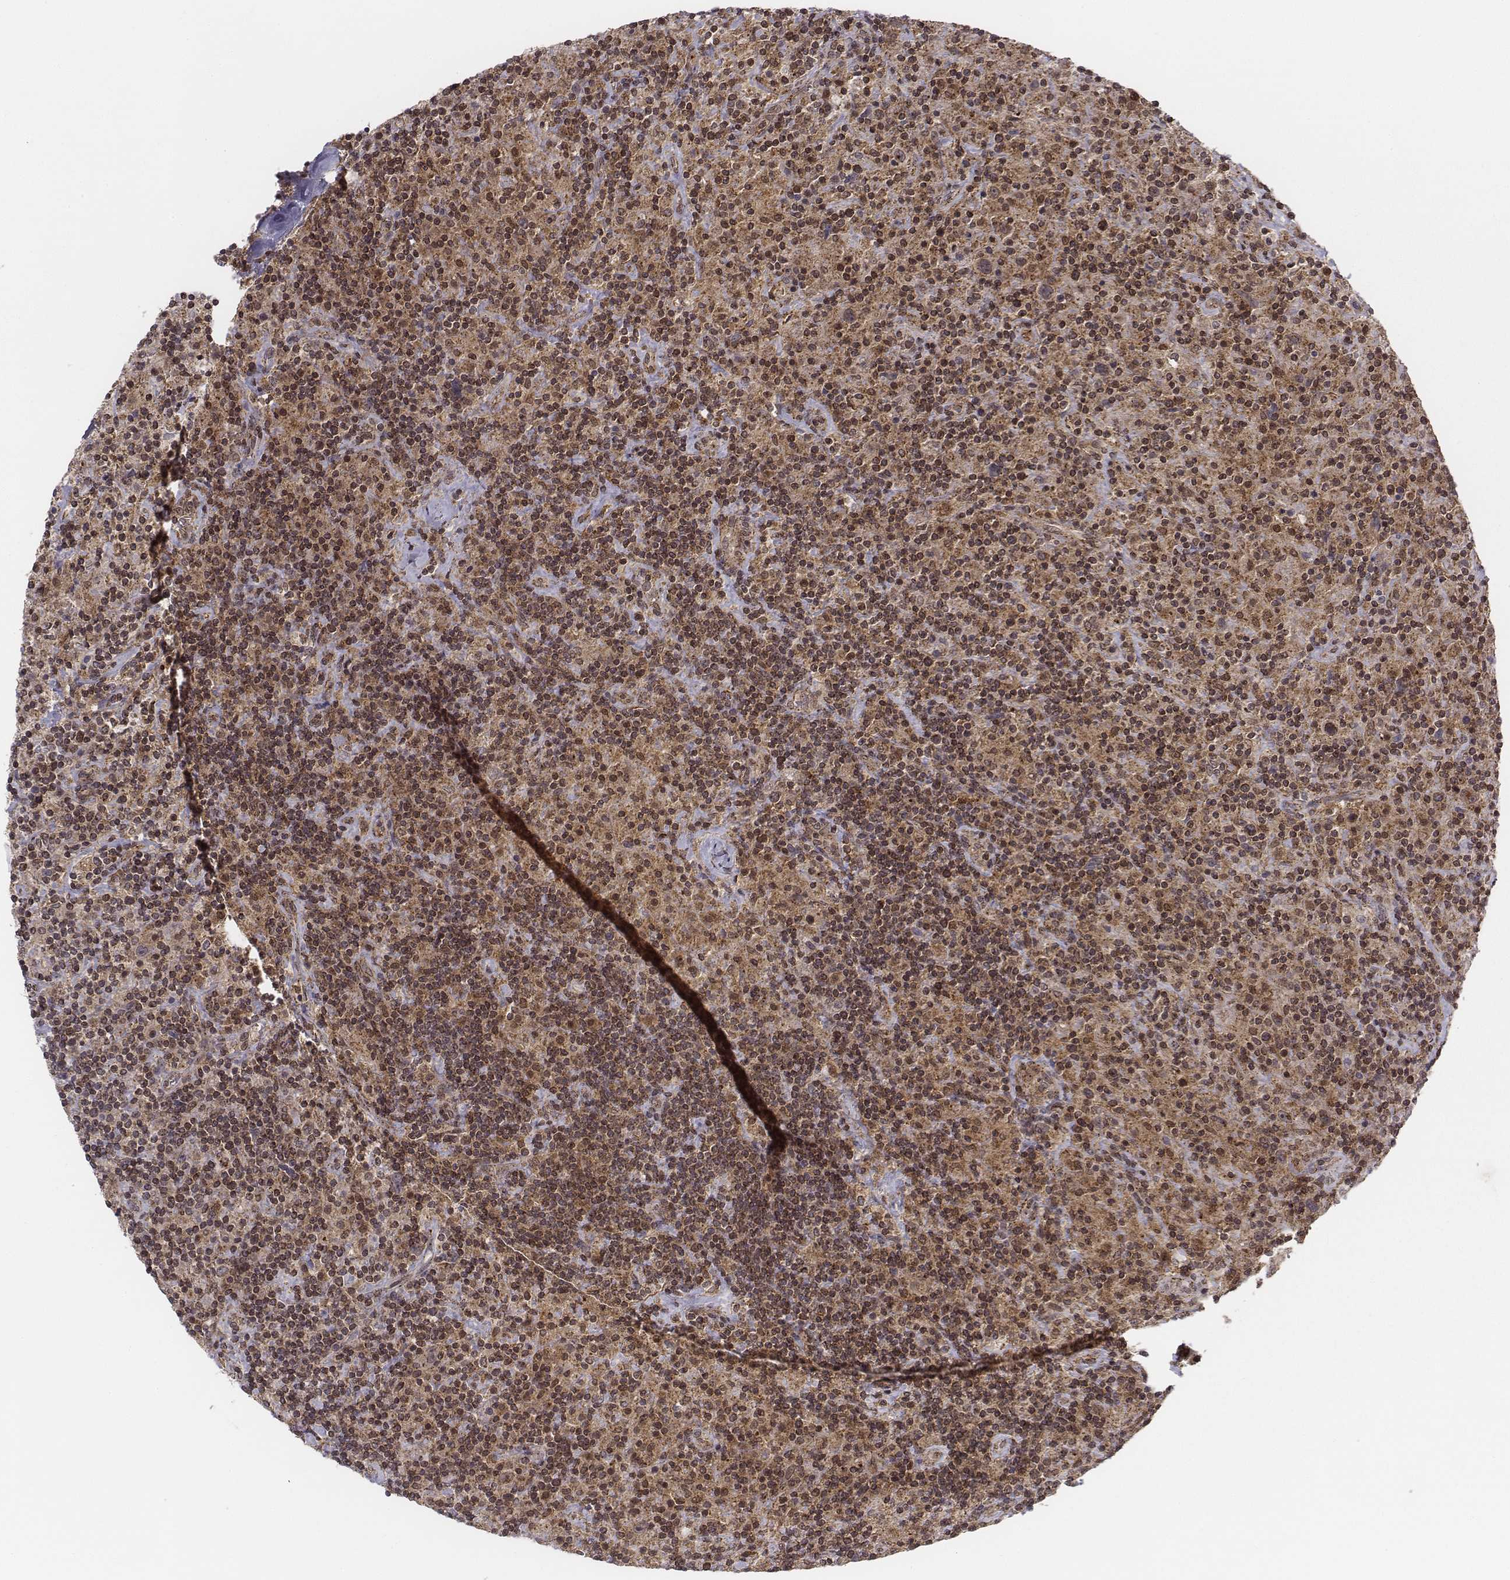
{"staining": {"intensity": "moderate", "quantity": ">75%", "location": "cytoplasmic/membranous"}, "tissue": "lymphoma", "cell_type": "Tumor cells", "image_type": "cancer", "snomed": [{"axis": "morphology", "description": "Hodgkin's disease, NOS"}, {"axis": "topography", "description": "Lymph node"}], "caption": "Brown immunohistochemical staining in Hodgkin's disease displays moderate cytoplasmic/membranous staining in approximately >75% of tumor cells.", "gene": "ZFYVE19", "patient": {"sex": "male", "age": 70}}